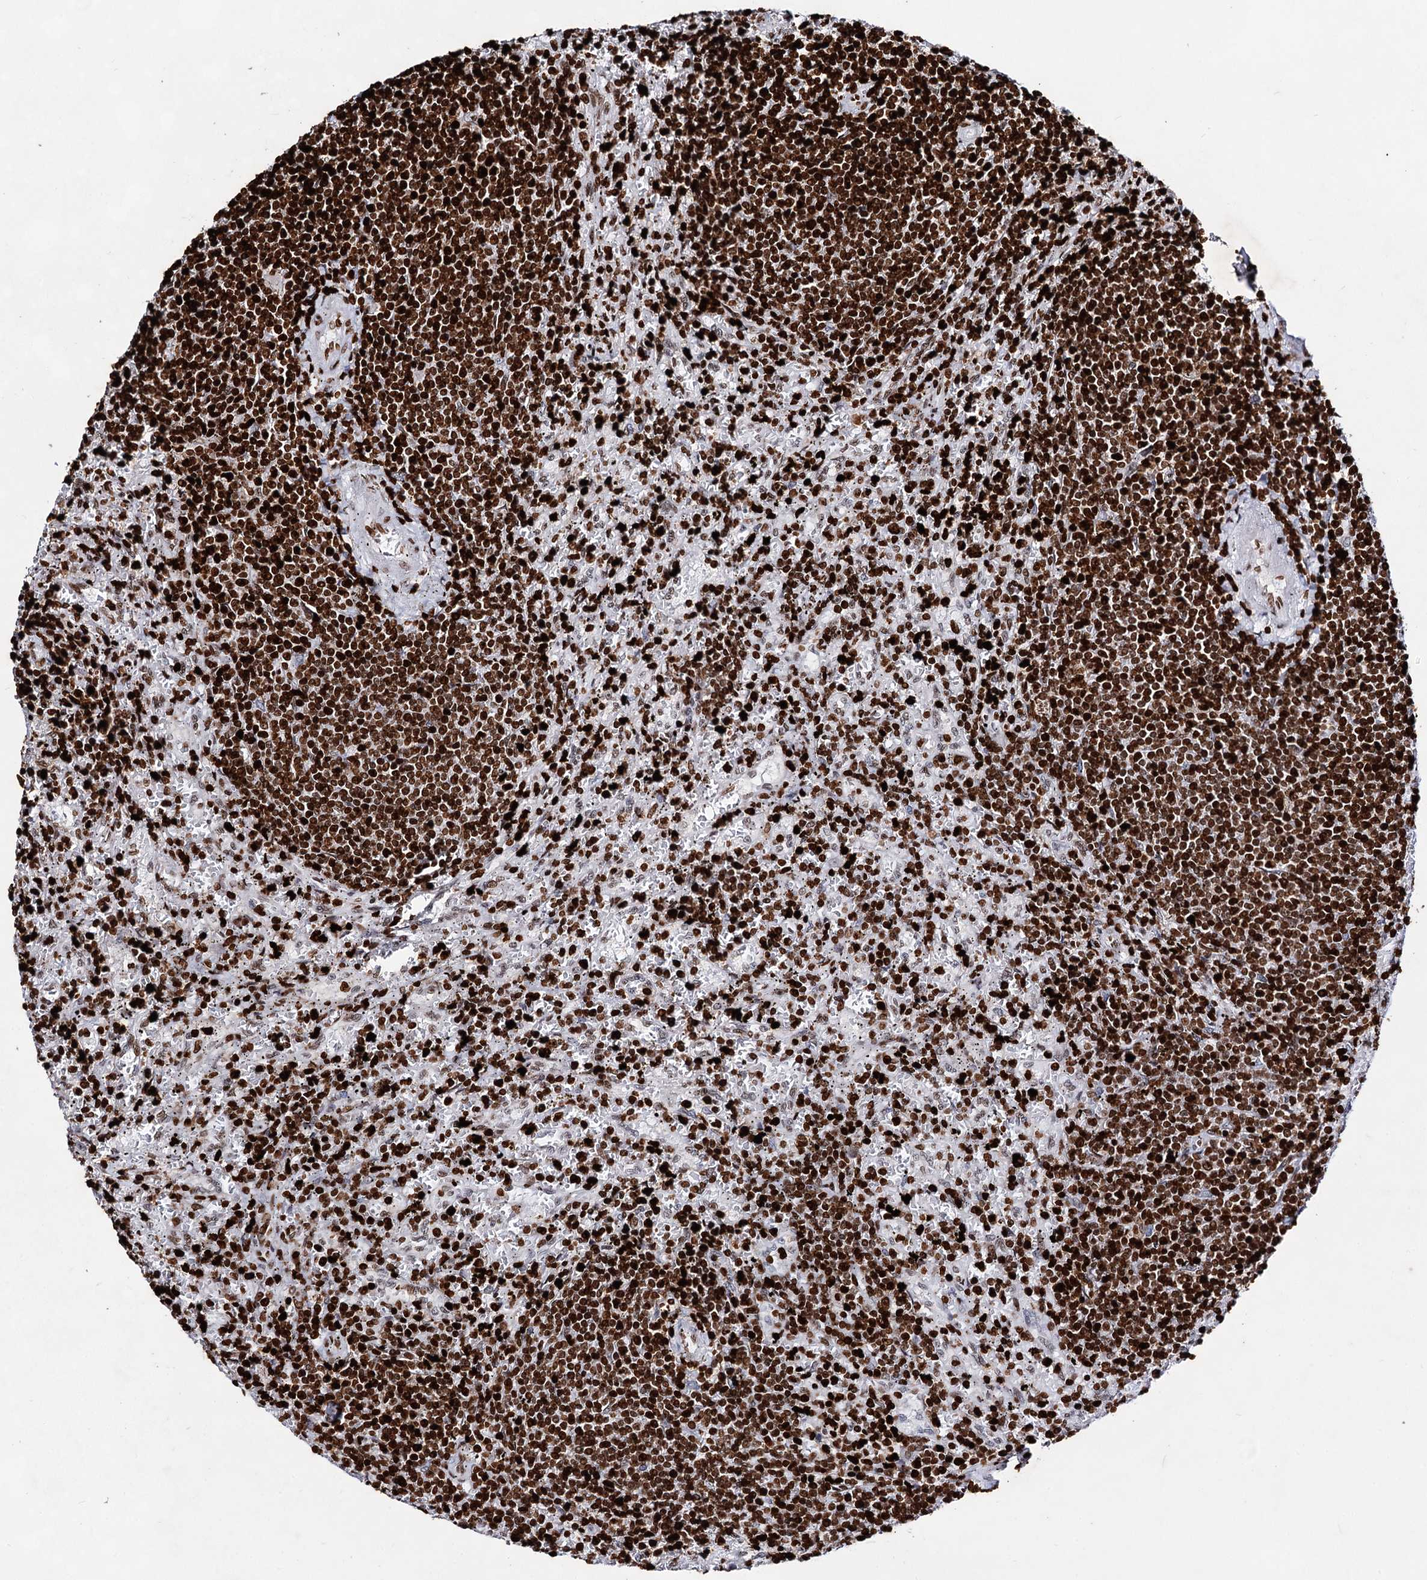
{"staining": {"intensity": "strong", "quantity": ">75%", "location": "nuclear"}, "tissue": "lymphoma", "cell_type": "Tumor cells", "image_type": "cancer", "snomed": [{"axis": "morphology", "description": "Malignant lymphoma, non-Hodgkin's type, Low grade"}, {"axis": "topography", "description": "Spleen"}], "caption": "Human low-grade malignant lymphoma, non-Hodgkin's type stained for a protein (brown) reveals strong nuclear positive staining in approximately >75% of tumor cells.", "gene": "HMGB2", "patient": {"sex": "male", "age": 76}}